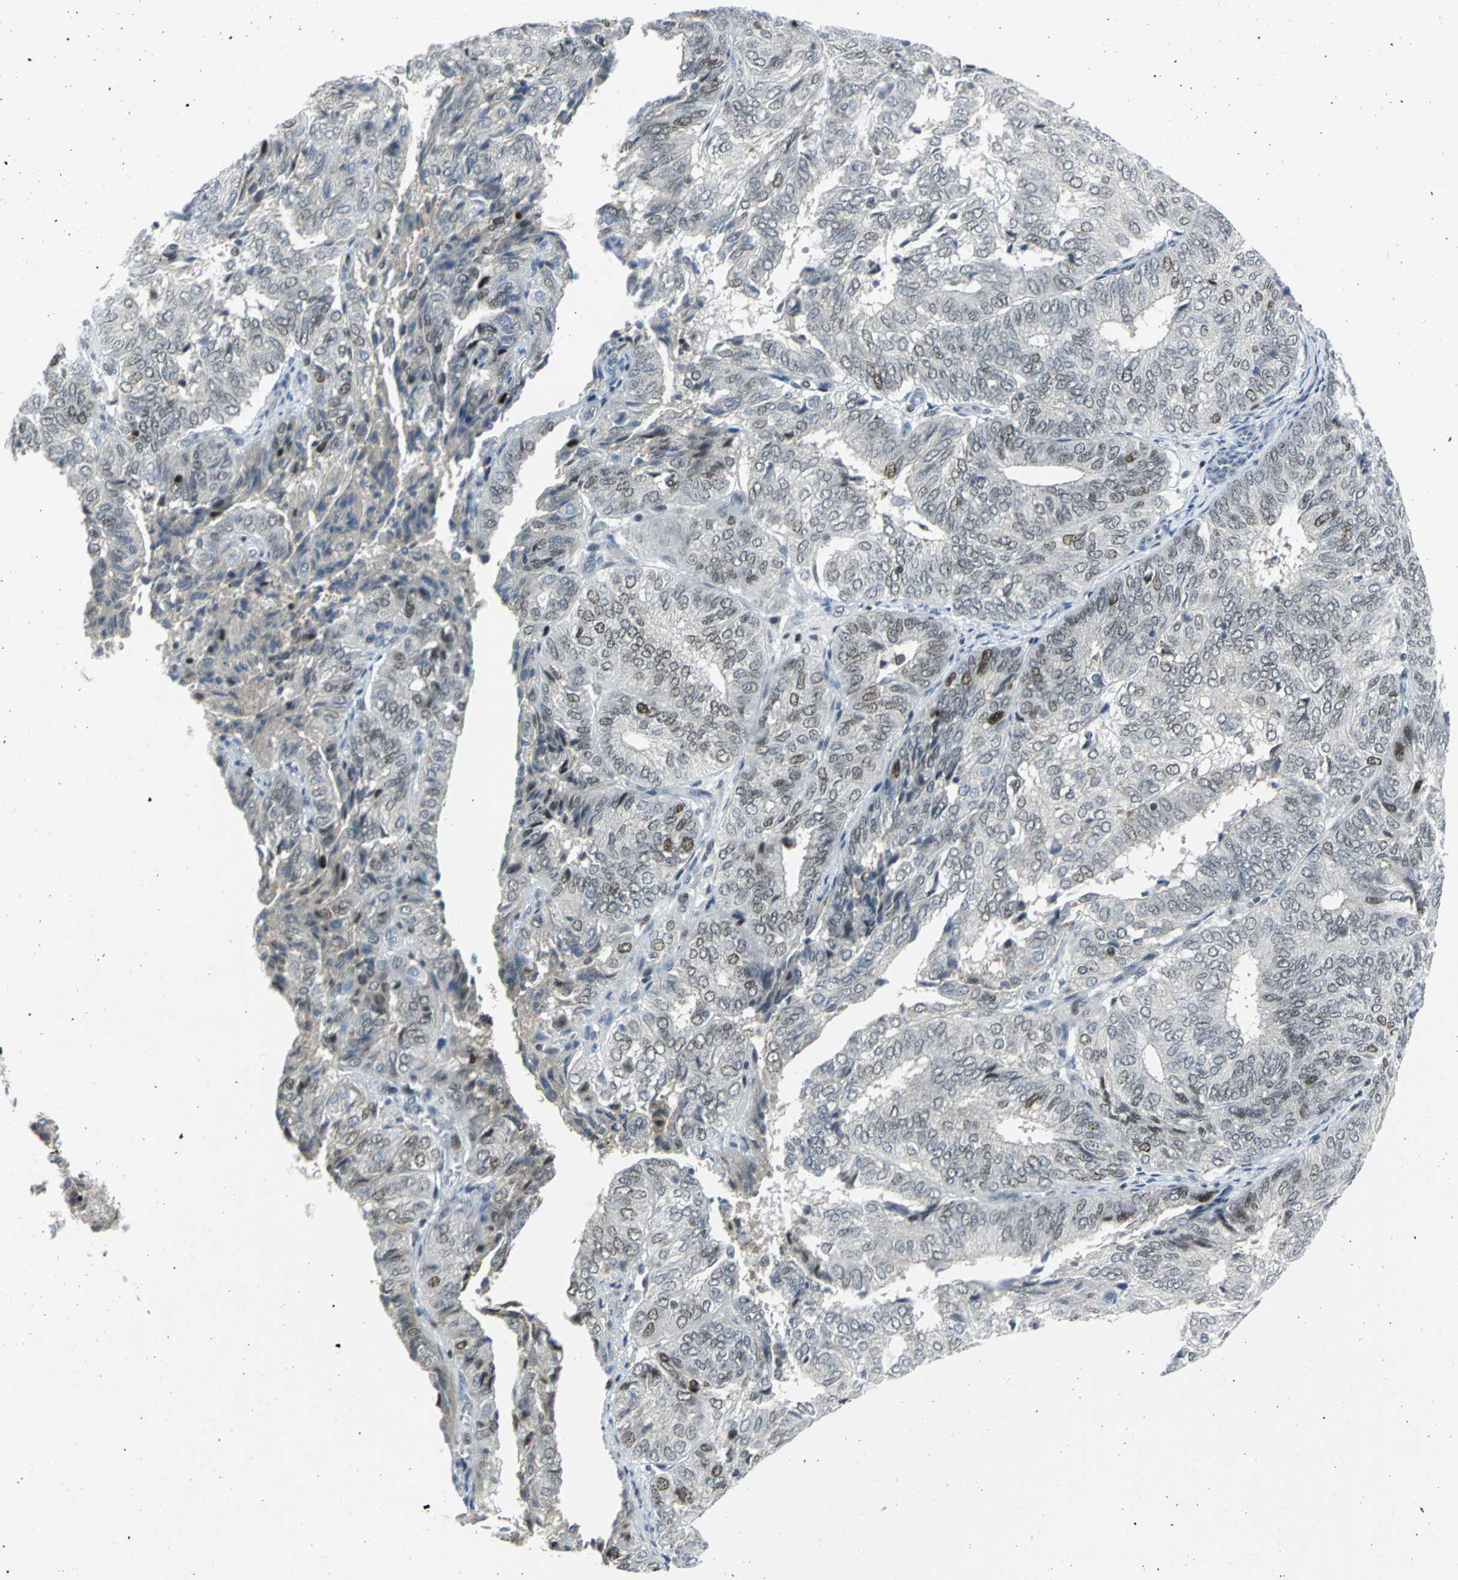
{"staining": {"intensity": "weak", "quantity": "<25%", "location": "nuclear"}, "tissue": "endometrial cancer", "cell_type": "Tumor cells", "image_type": "cancer", "snomed": [{"axis": "morphology", "description": "Adenocarcinoma, NOS"}, {"axis": "topography", "description": "Uterus"}], "caption": "This is a micrograph of immunohistochemistry (IHC) staining of endometrial cancer (adenocarcinoma), which shows no expression in tumor cells. (Immunohistochemistry (ihc), brightfield microscopy, high magnification).", "gene": "RPA1", "patient": {"sex": "female", "age": 60}}